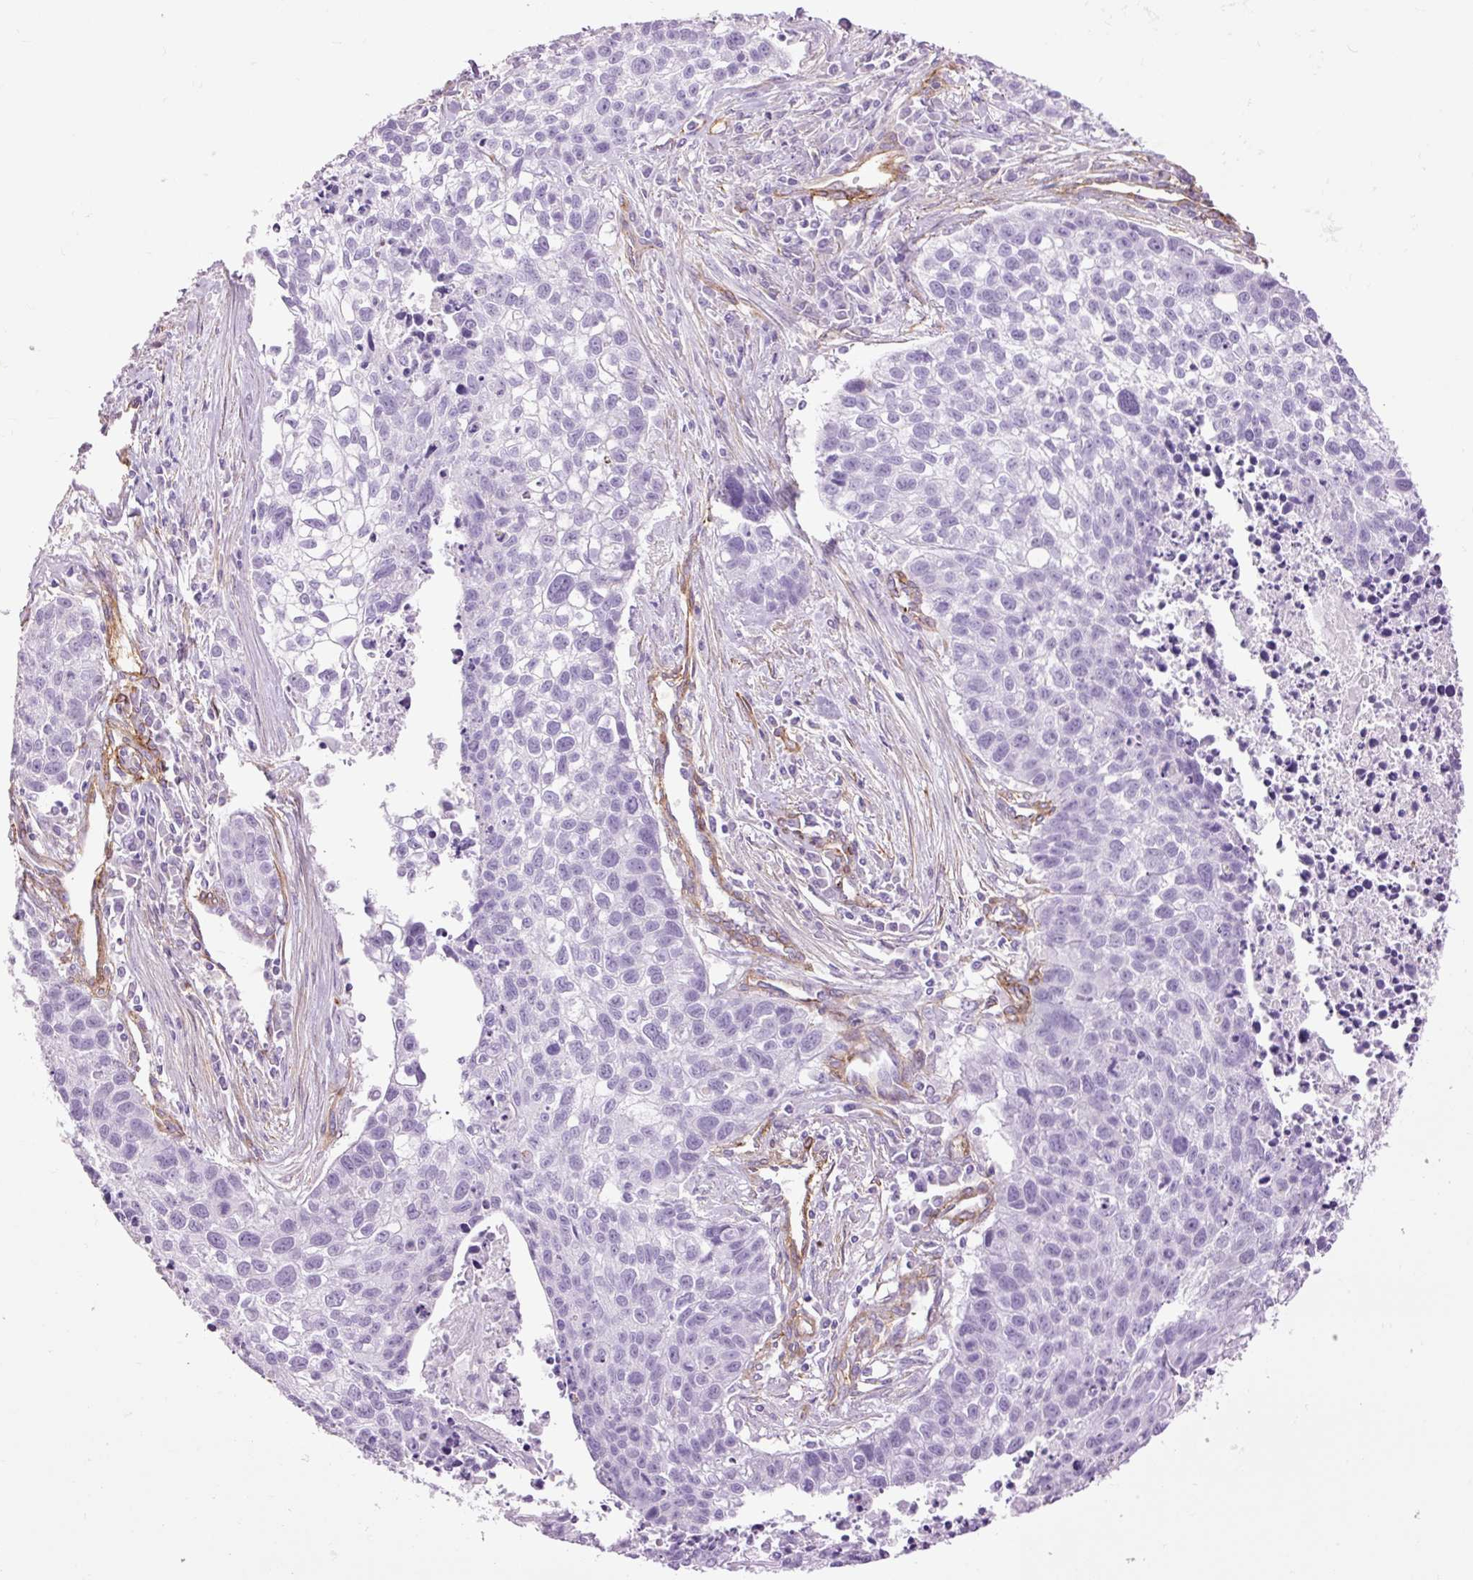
{"staining": {"intensity": "negative", "quantity": "none", "location": "none"}, "tissue": "lung cancer", "cell_type": "Tumor cells", "image_type": "cancer", "snomed": [{"axis": "morphology", "description": "Squamous cell carcinoma, NOS"}, {"axis": "topography", "description": "Lung"}], "caption": "The photomicrograph exhibits no significant expression in tumor cells of lung squamous cell carcinoma.", "gene": "CAV1", "patient": {"sex": "male", "age": 74}}